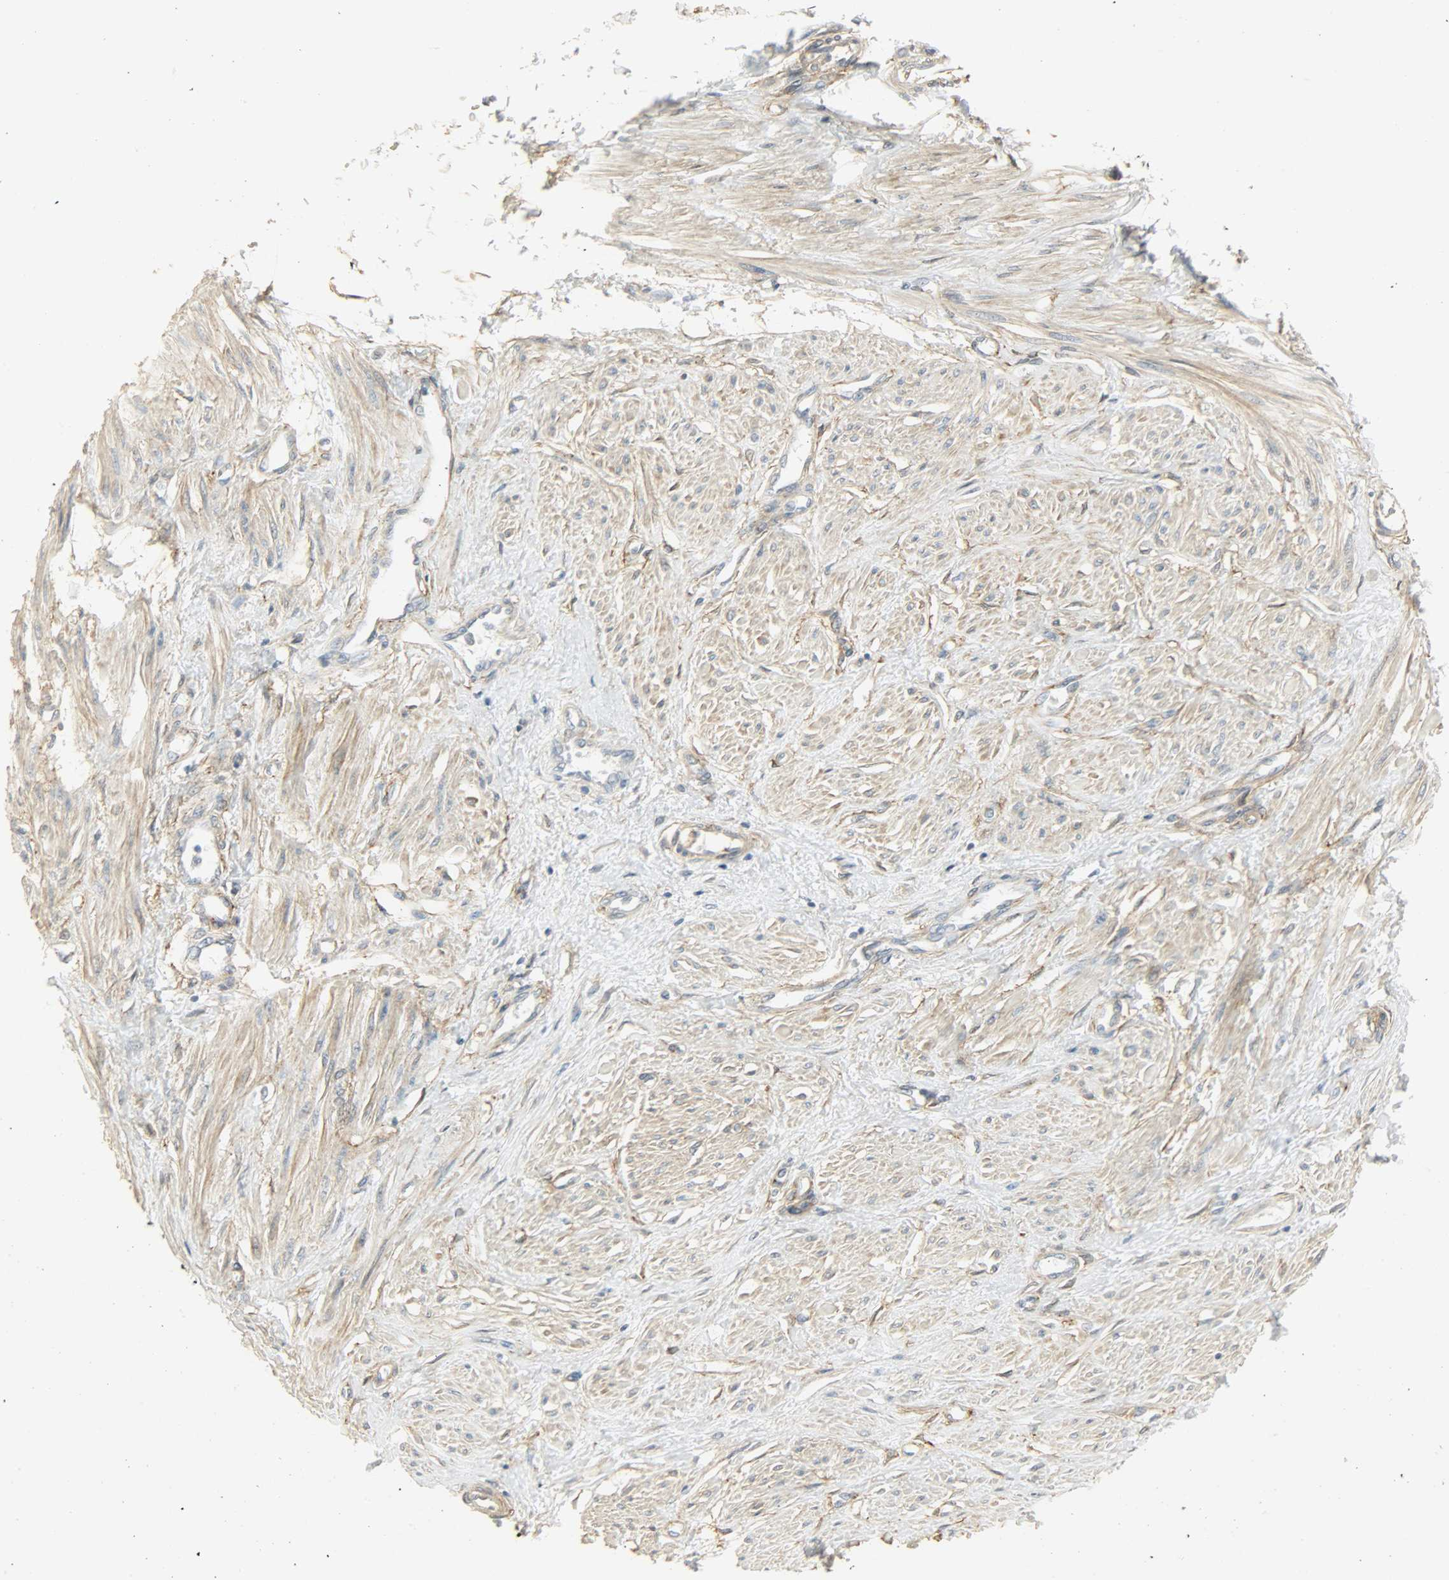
{"staining": {"intensity": "weak", "quantity": ">75%", "location": "cytoplasmic/membranous"}, "tissue": "smooth muscle", "cell_type": "Smooth muscle cells", "image_type": "normal", "snomed": [{"axis": "morphology", "description": "Normal tissue, NOS"}, {"axis": "topography", "description": "Smooth muscle"}, {"axis": "topography", "description": "Uterus"}], "caption": "High-magnification brightfield microscopy of unremarkable smooth muscle stained with DAB (brown) and counterstained with hematoxylin (blue). smooth muscle cells exhibit weak cytoplasmic/membranous staining is identified in approximately>75% of cells. (Brightfield microscopy of DAB IHC at high magnification).", "gene": "ENPEP", "patient": {"sex": "female", "age": 39}}